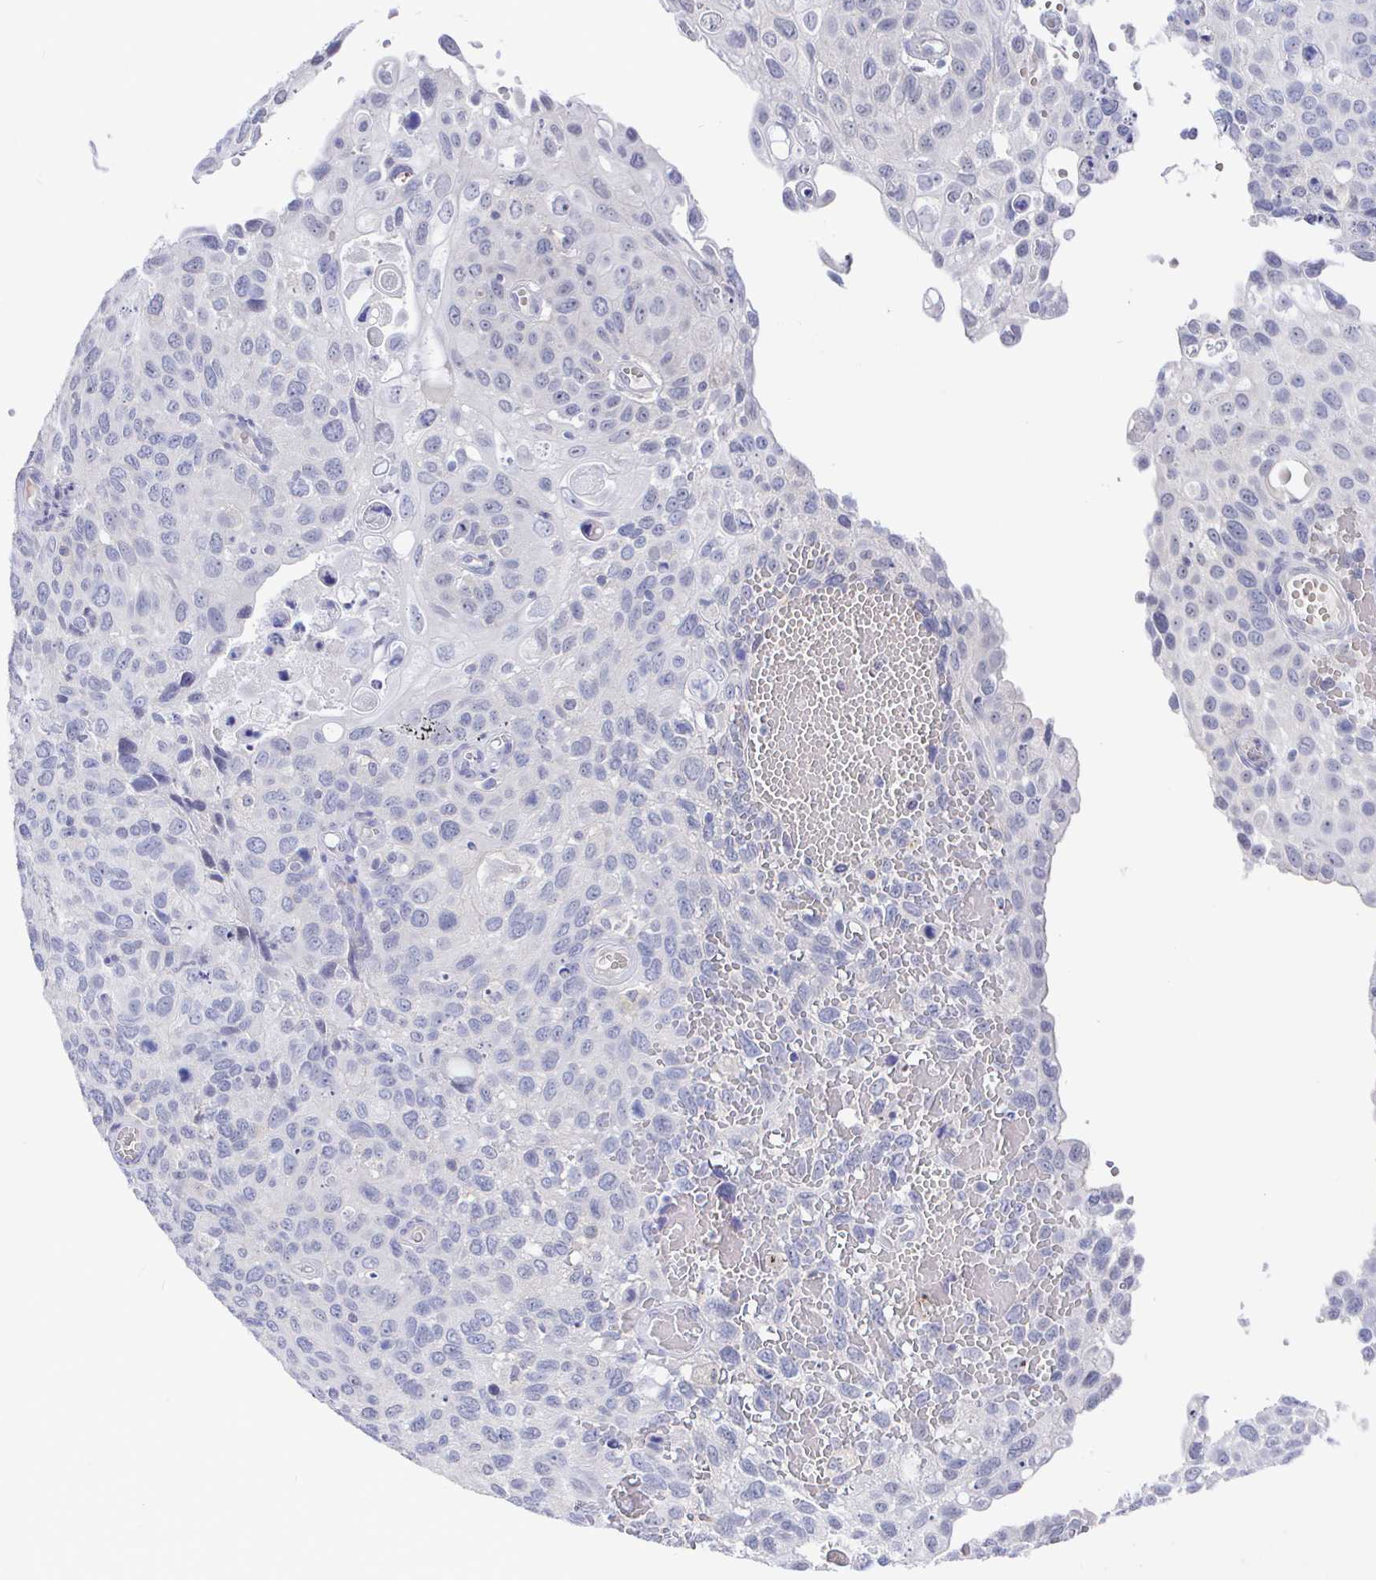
{"staining": {"intensity": "negative", "quantity": "none", "location": "none"}, "tissue": "cervical cancer", "cell_type": "Tumor cells", "image_type": "cancer", "snomed": [{"axis": "morphology", "description": "Squamous cell carcinoma, NOS"}, {"axis": "topography", "description": "Cervix"}], "caption": "Immunohistochemistry (IHC) of human cervical cancer (squamous cell carcinoma) shows no staining in tumor cells. Brightfield microscopy of IHC stained with DAB (brown) and hematoxylin (blue), captured at high magnification.", "gene": "LRRC23", "patient": {"sex": "female", "age": 70}}